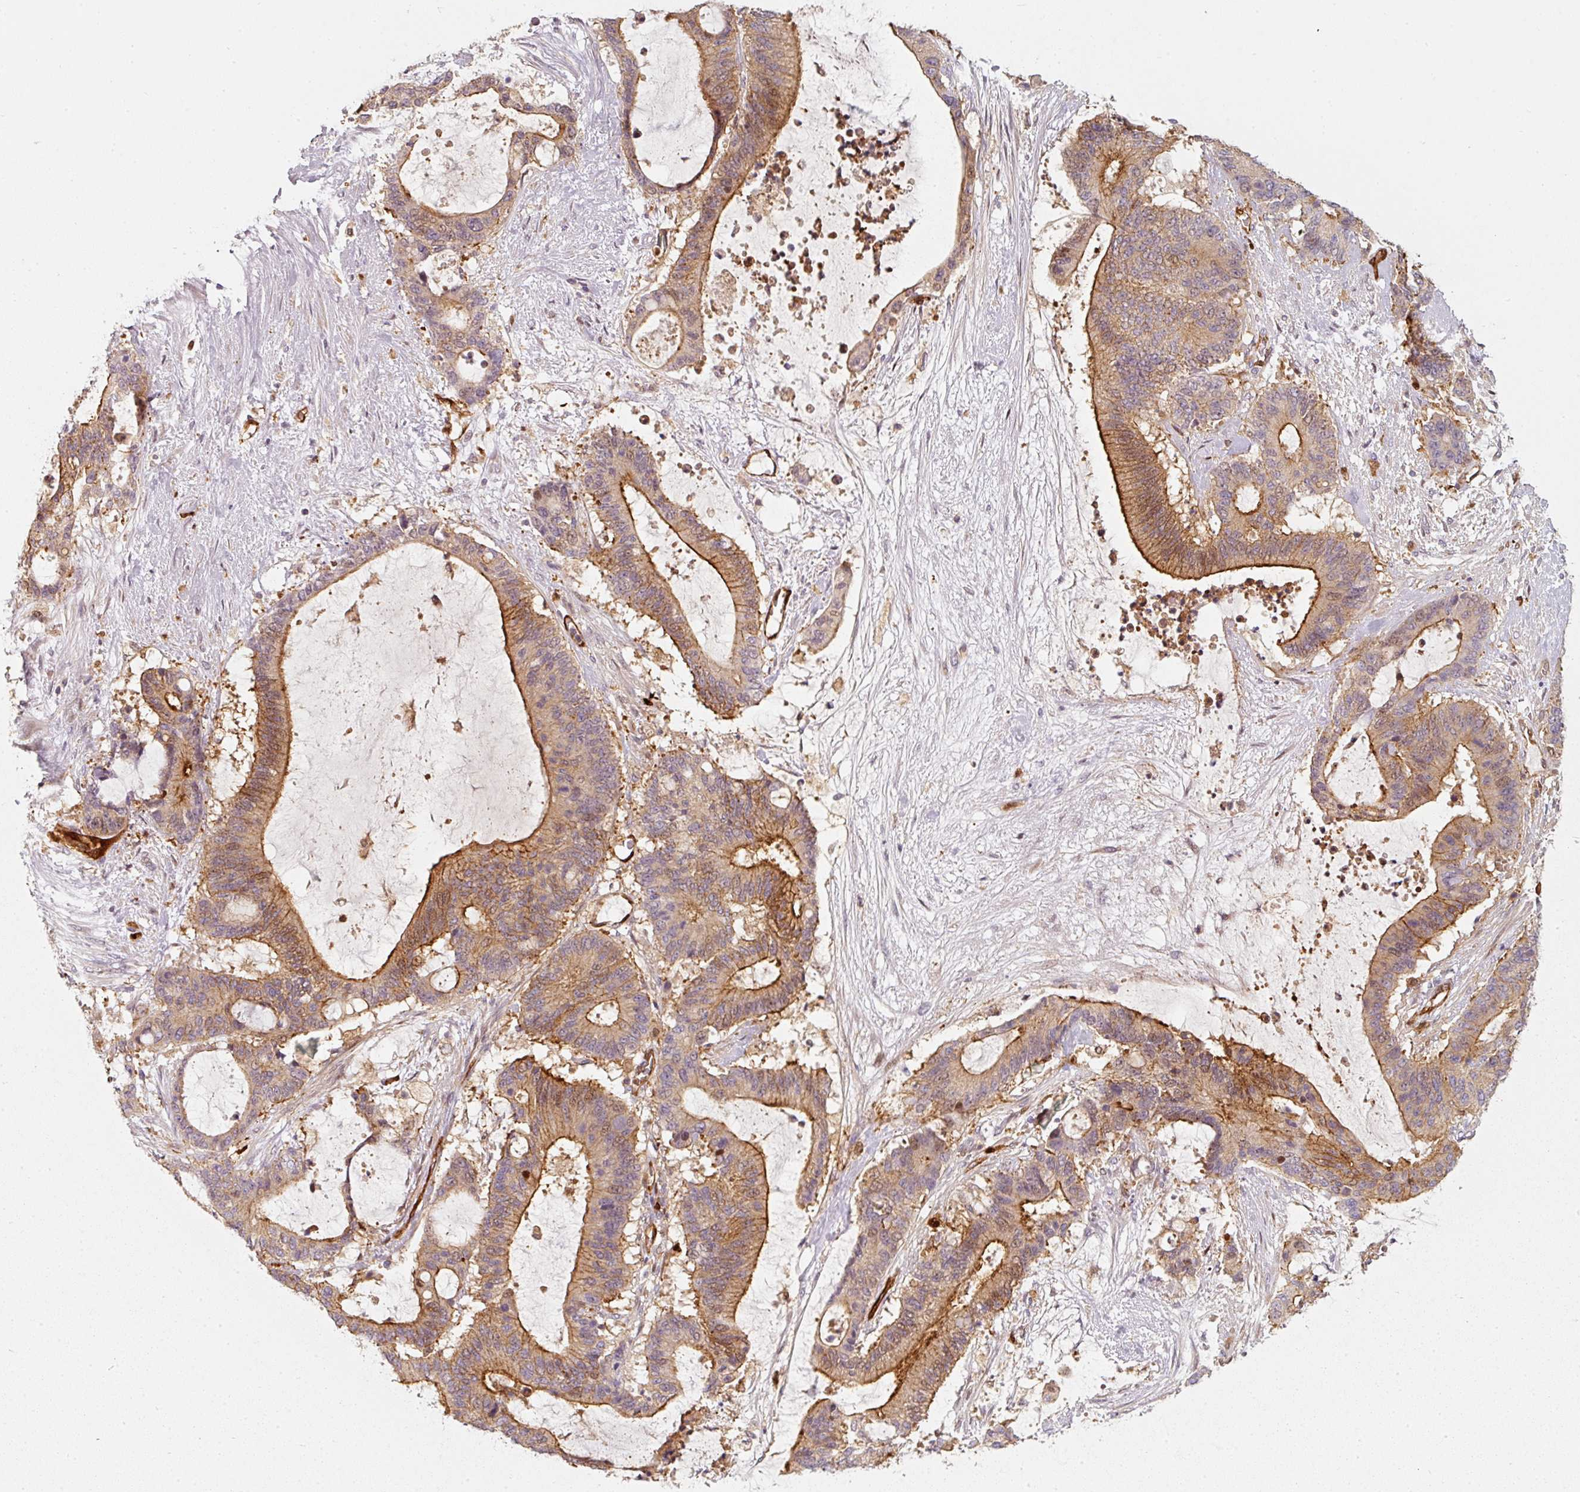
{"staining": {"intensity": "moderate", "quantity": ">75%", "location": "cytoplasmic/membranous"}, "tissue": "liver cancer", "cell_type": "Tumor cells", "image_type": "cancer", "snomed": [{"axis": "morphology", "description": "Normal tissue, NOS"}, {"axis": "morphology", "description": "Cholangiocarcinoma"}, {"axis": "topography", "description": "Liver"}, {"axis": "topography", "description": "Peripheral nerve tissue"}], "caption": "This image shows liver cholangiocarcinoma stained with immunohistochemistry to label a protein in brown. The cytoplasmic/membranous of tumor cells show moderate positivity for the protein. Nuclei are counter-stained blue.", "gene": "IQGAP2", "patient": {"sex": "female", "age": 73}}